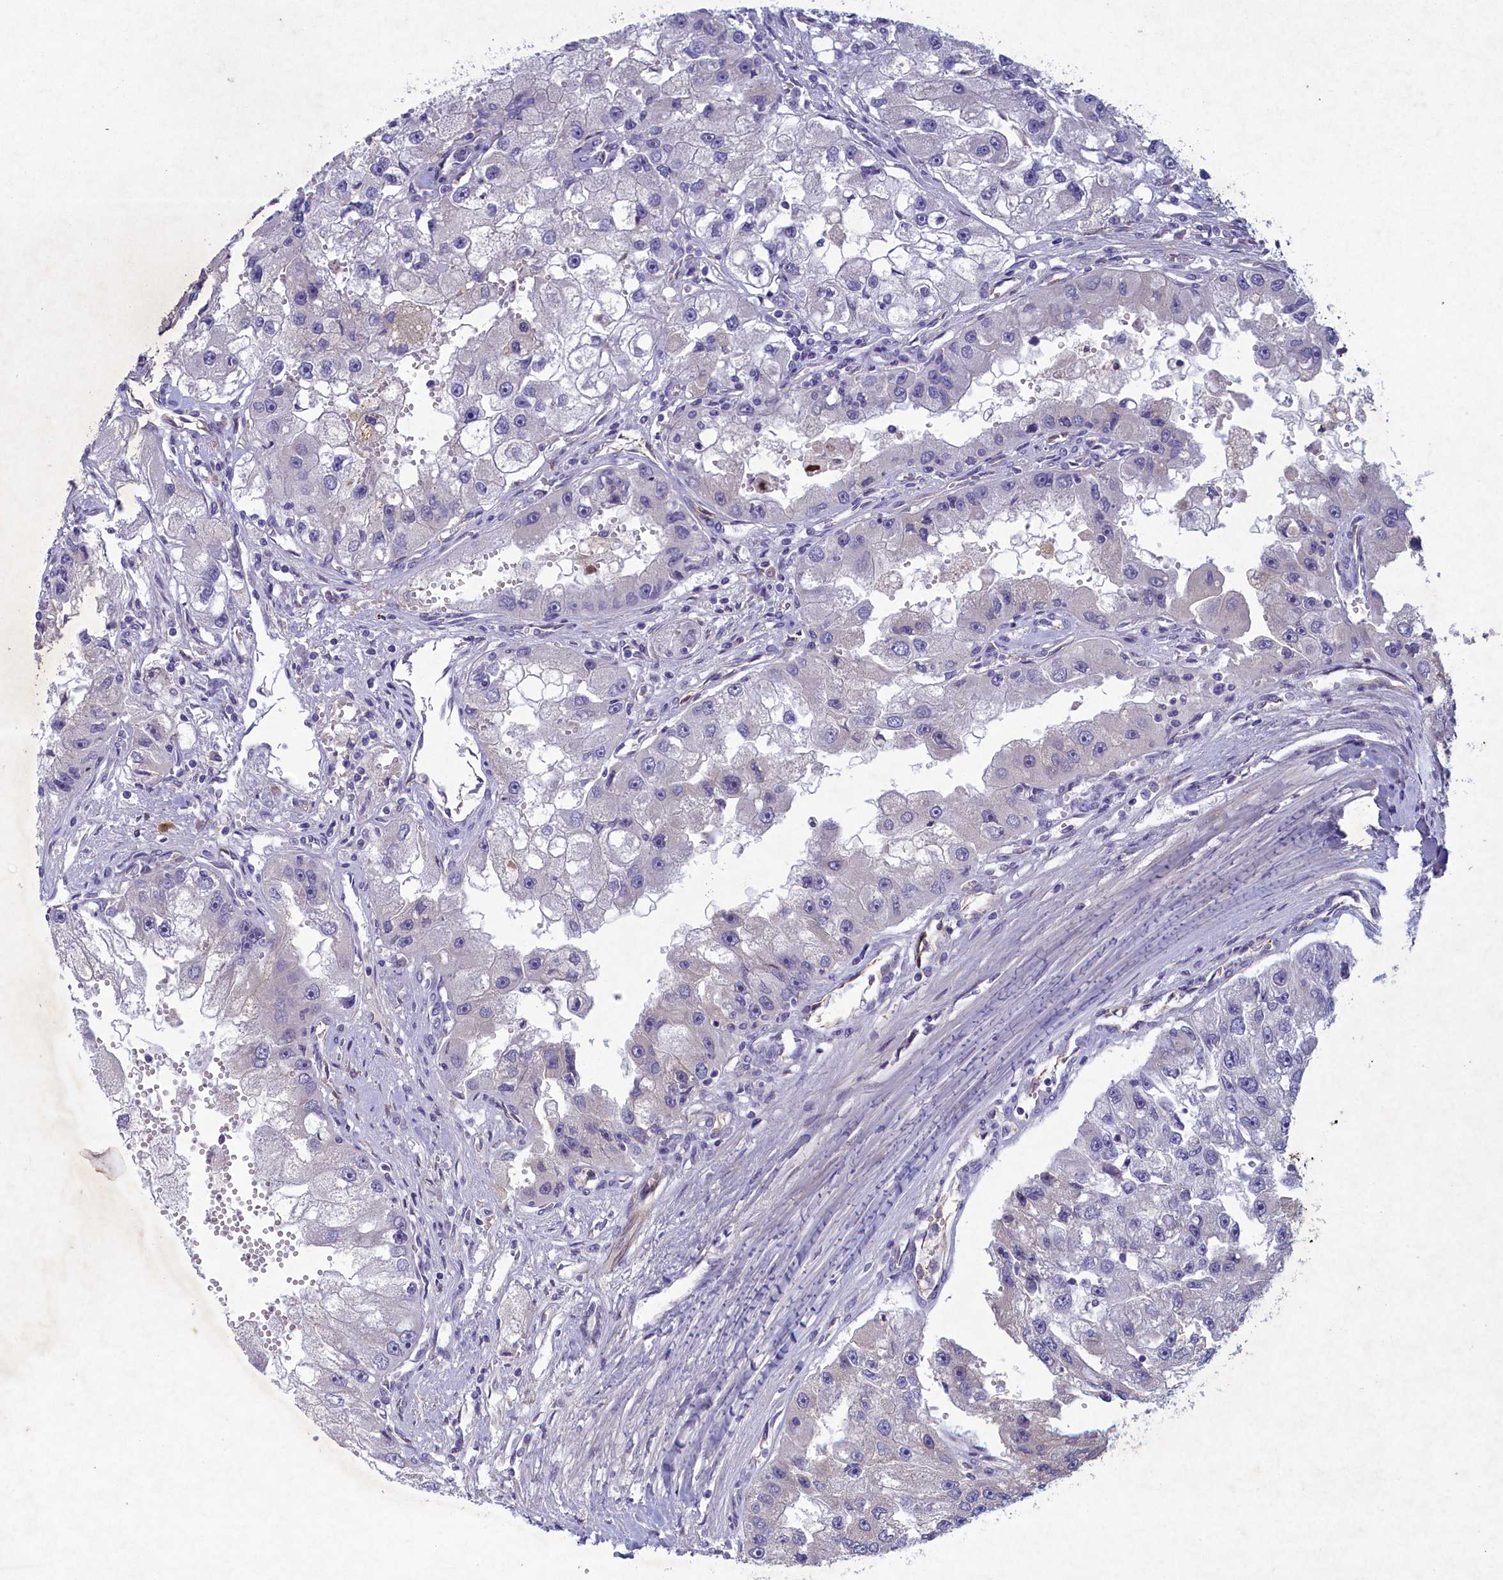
{"staining": {"intensity": "negative", "quantity": "none", "location": "none"}, "tissue": "renal cancer", "cell_type": "Tumor cells", "image_type": "cancer", "snomed": [{"axis": "morphology", "description": "Adenocarcinoma, NOS"}, {"axis": "topography", "description": "Kidney"}], "caption": "A high-resolution photomicrograph shows immunohistochemistry staining of renal cancer, which demonstrates no significant staining in tumor cells.", "gene": "PLEKHG6", "patient": {"sex": "male", "age": 63}}